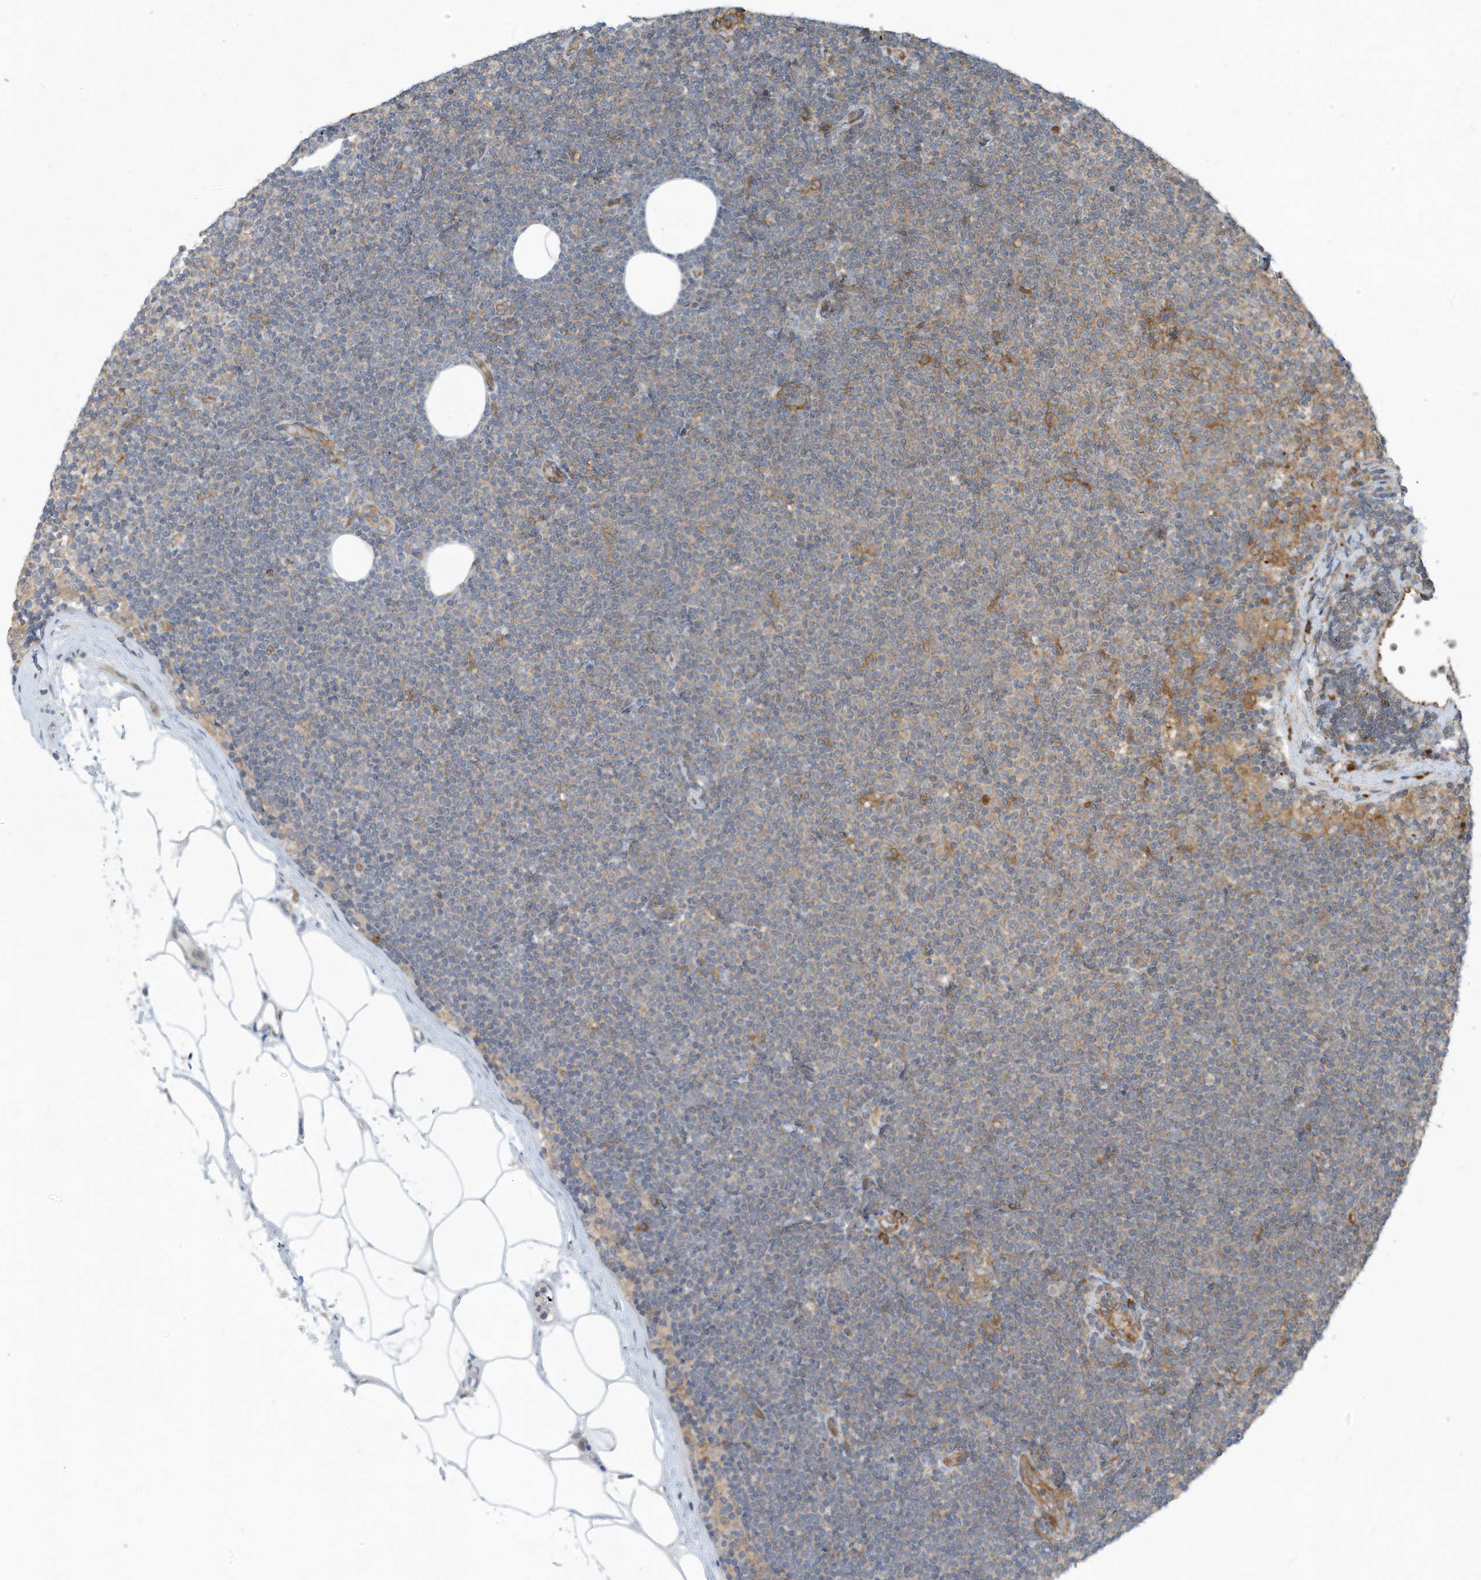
{"staining": {"intensity": "weak", "quantity": "<25%", "location": "cytoplasmic/membranous"}, "tissue": "lymphoma", "cell_type": "Tumor cells", "image_type": "cancer", "snomed": [{"axis": "morphology", "description": "Malignant lymphoma, non-Hodgkin's type, Low grade"}, {"axis": "topography", "description": "Lymph node"}], "caption": "DAB (3,3'-diaminobenzidine) immunohistochemical staining of lymphoma displays no significant expression in tumor cells.", "gene": "USE1", "patient": {"sex": "female", "age": 53}}